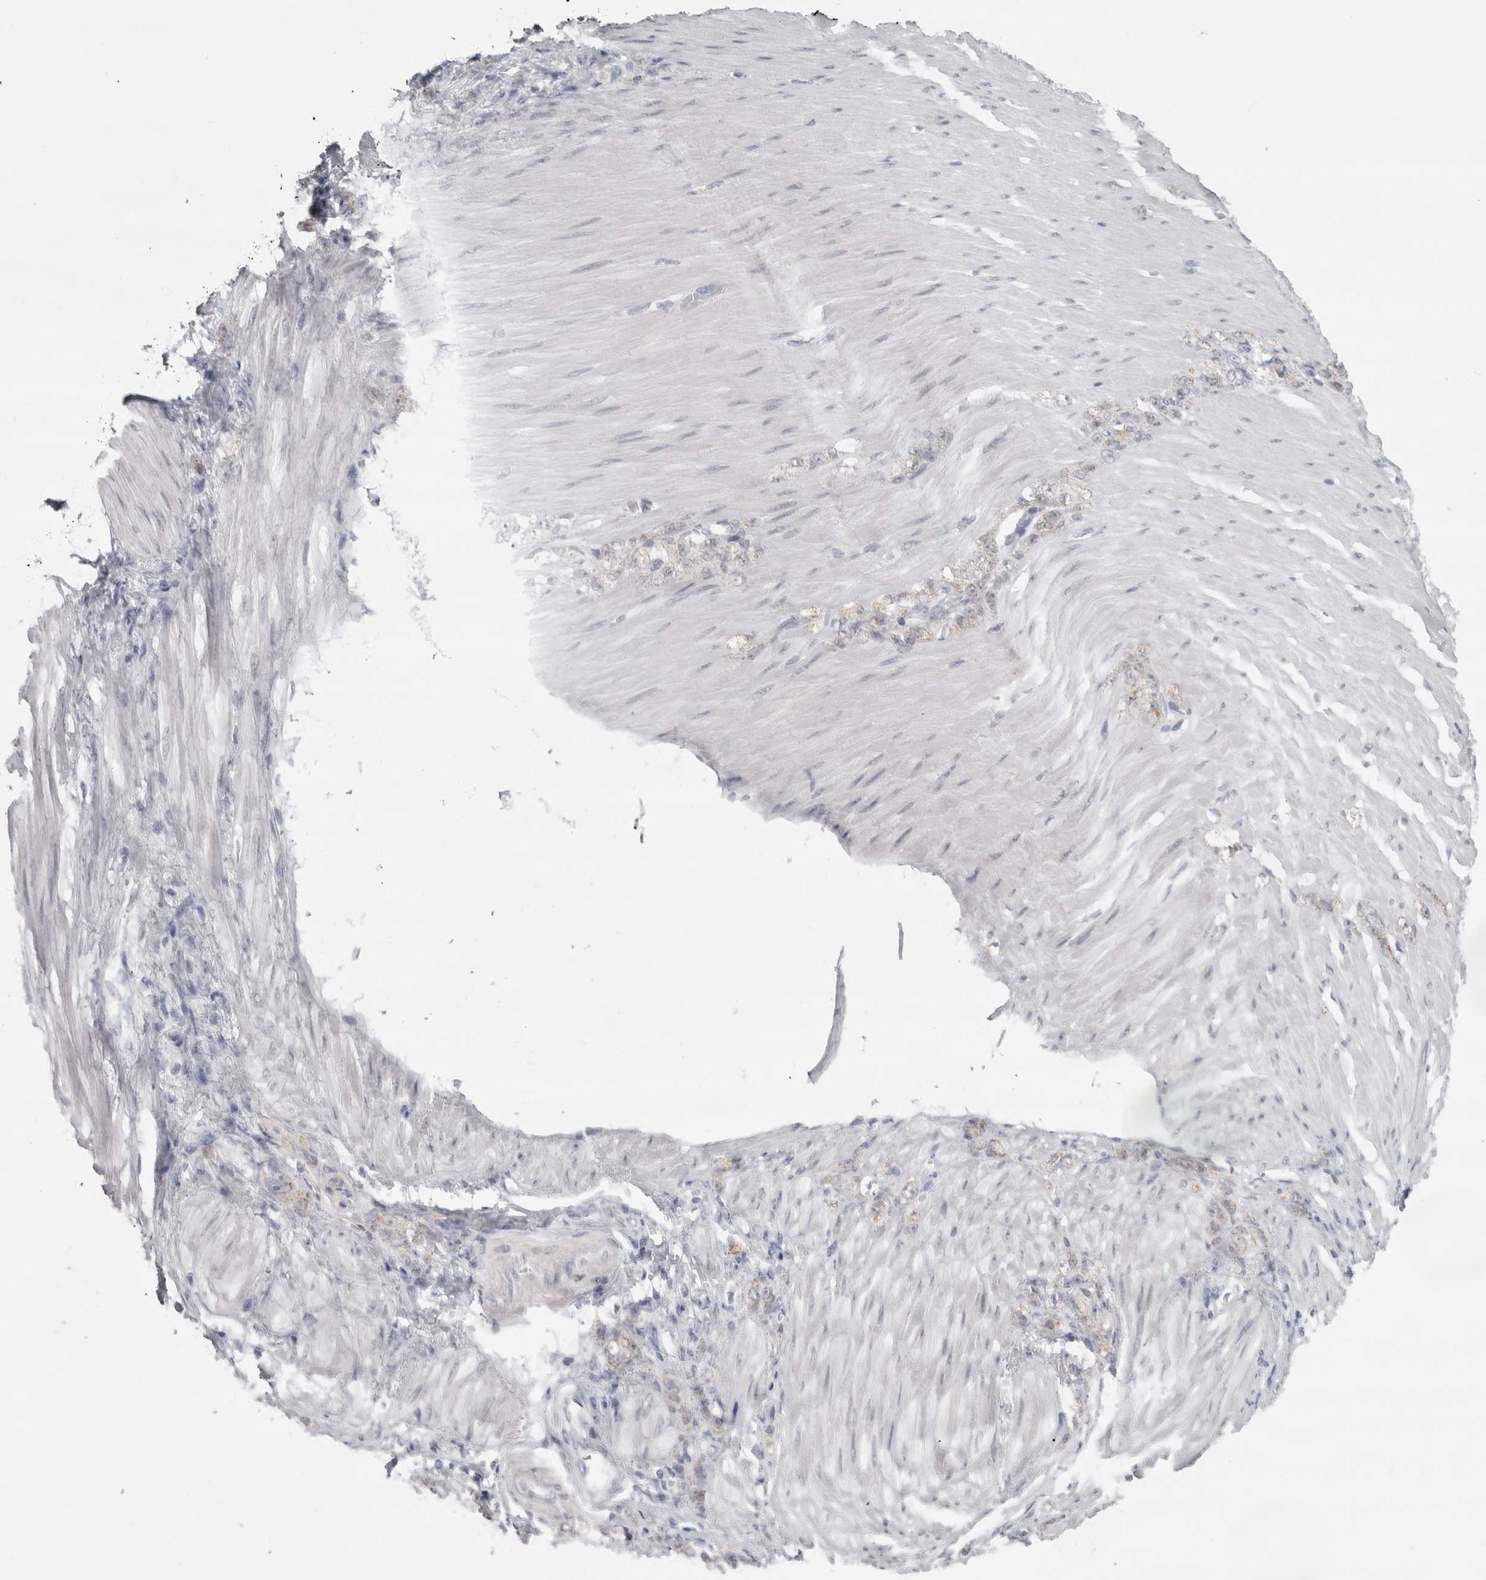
{"staining": {"intensity": "negative", "quantity": "none", "location": "none"}, "tissue": "stomach cancer", "cell_type": "Tumor cells", "image_type": "cancer", "snomed": [{"axis": "morphology", "description": "Normal tissue, NOS"}, {"axis": "morphology", "description": "Adenocarcinoma, NOS"}, {"axis": "topography", "description": "Stomach"}], "caption": "Stomach adenocarcinoma stained for a protein using immunohistochemistry (IHC) shows no positivity tumor cells.", "gene": "PLIN1", "patient": {"sex": "male", "age": 82}}